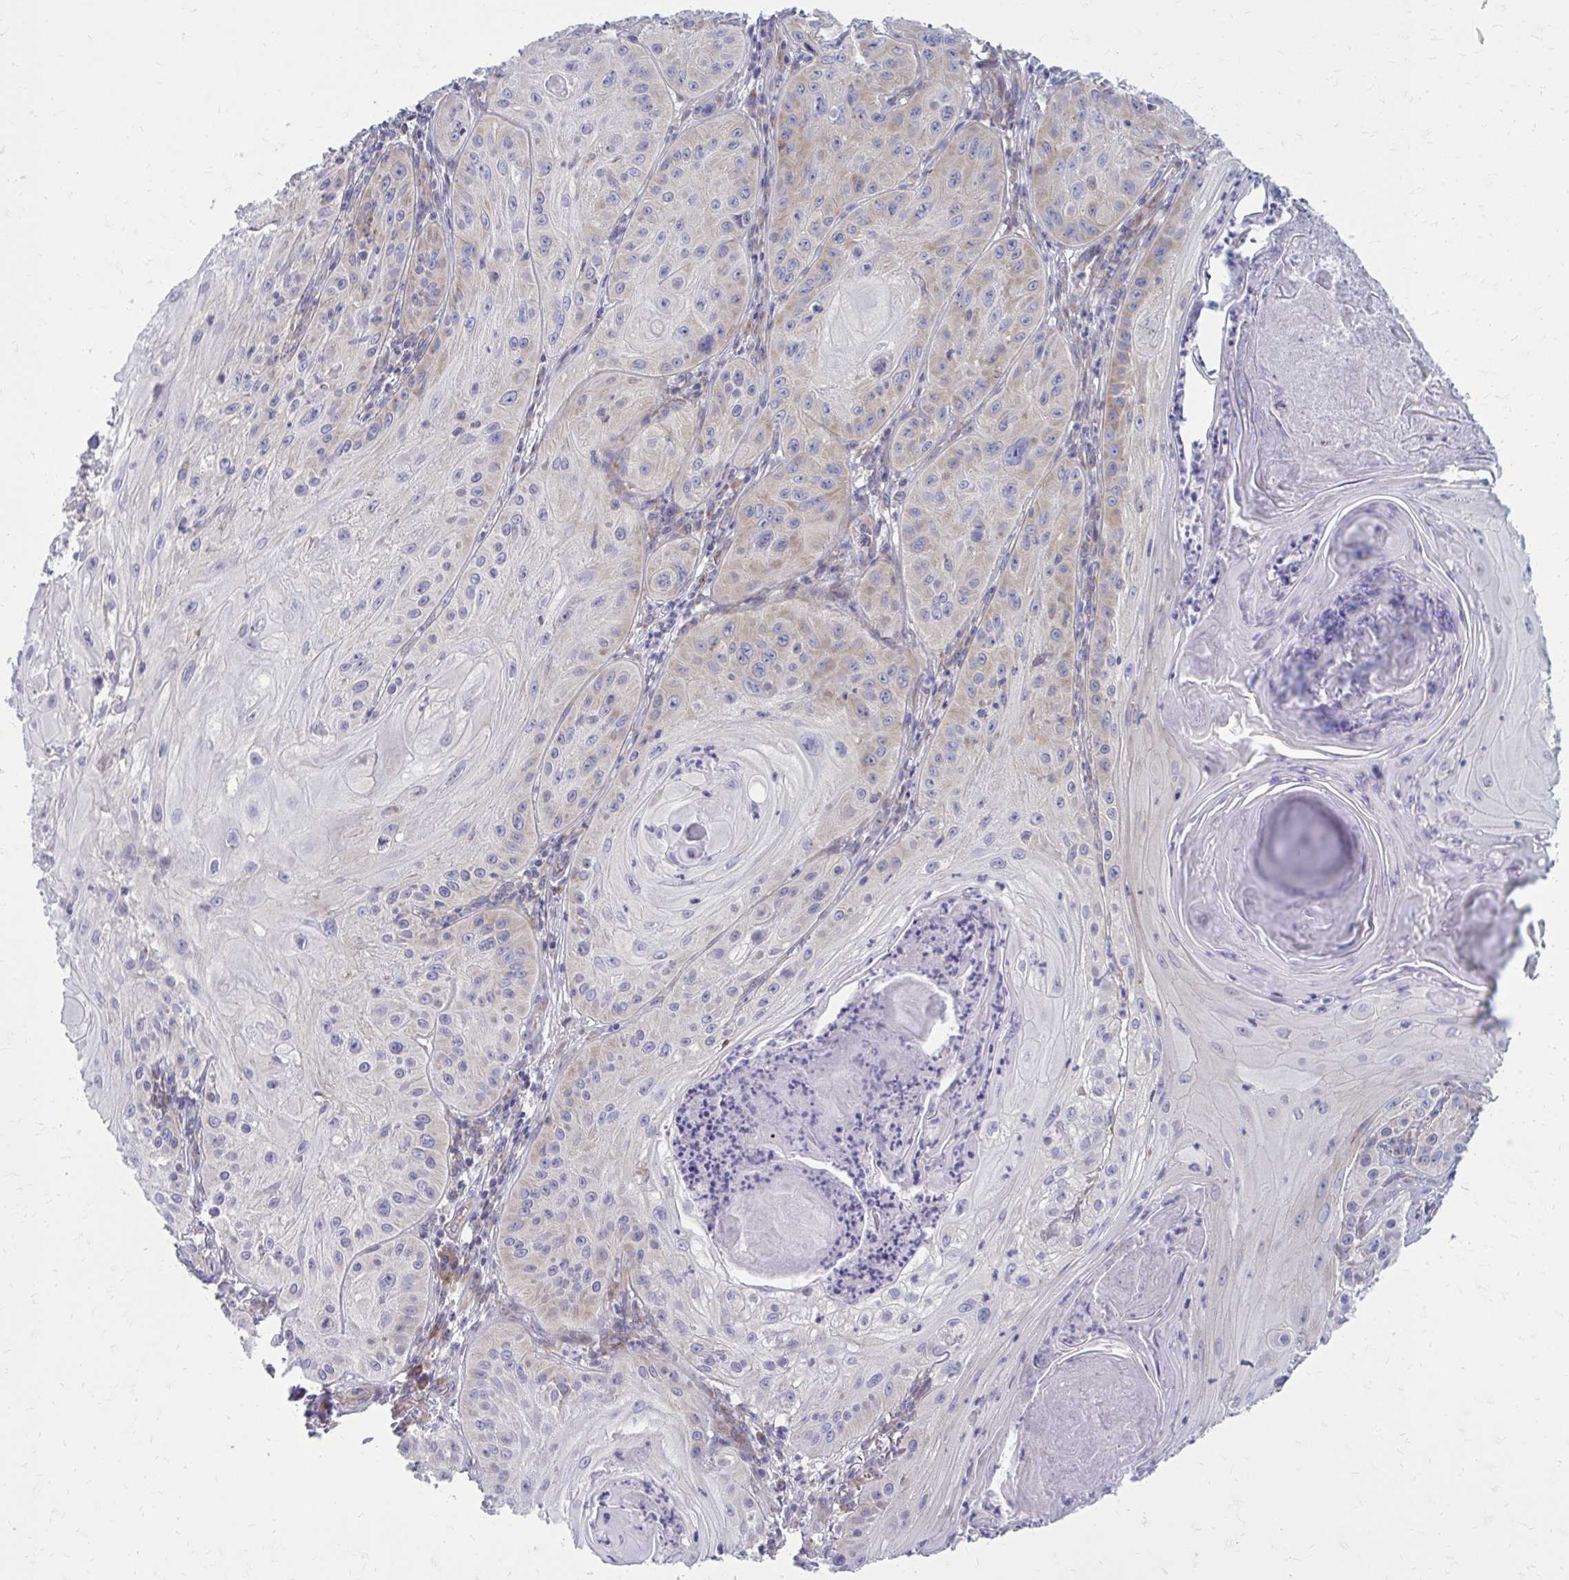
{"staining": {"intensity": "weak", "quantity": "<25%", "location": "cytoplasmic/membranous"}, "tissue": "skin cancer", "cell_type": "Tumor cells", "image_type": "cancer", "snomed": [{"axis": "morphology", "description": "Squamous cell carcinoma, NOS"}, {"axis": "topography", "description": "Skin"}], "caption": "This photomicrograph is of skin squamous cell carcinoma stained with IHC to label a protein in brown with the nuclei are counter-stained blue. There is no expression in tumor cells.", "gene": "GIGYF2", "patient": {"sex": "male", "age": 85}}